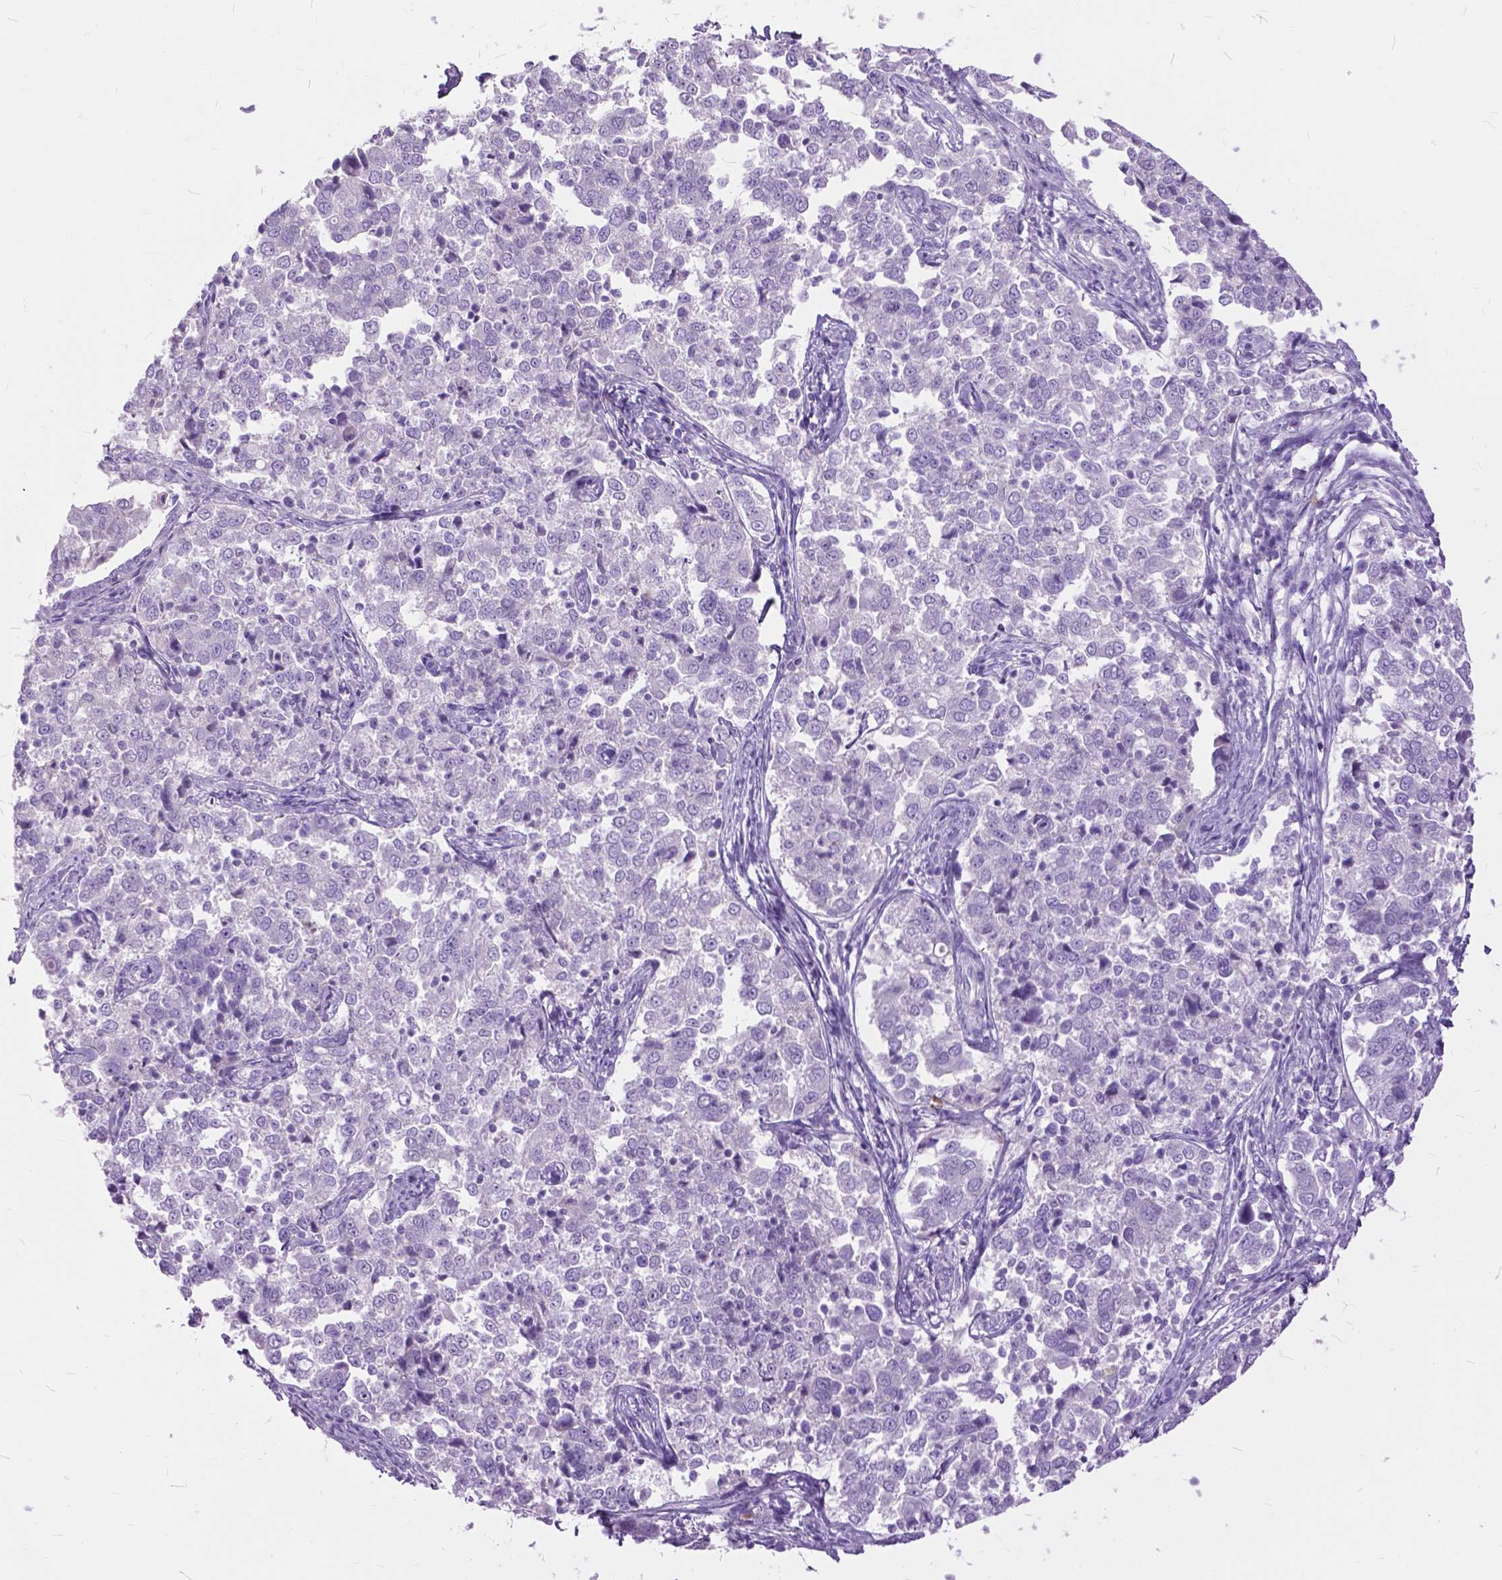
{"staining": {"intensity": "negative", "quantity": "none", "location": "none"}, "tissue": "endometrial cancer", "cell_type": "Tumor cells", "image_type": "cancer", "snomed": [{"axis": "morphology", "description": "Adenocarcinoma, NOS"}, {"axis": "topography", "description": "Endometrium"}], "caption": "This is an IHC photomicrograph of adenocarcinoma (endometrial). There is no expression in tumor cells.", "gene": "PRR35", "patient": {"sex": "female", "age": 43}}